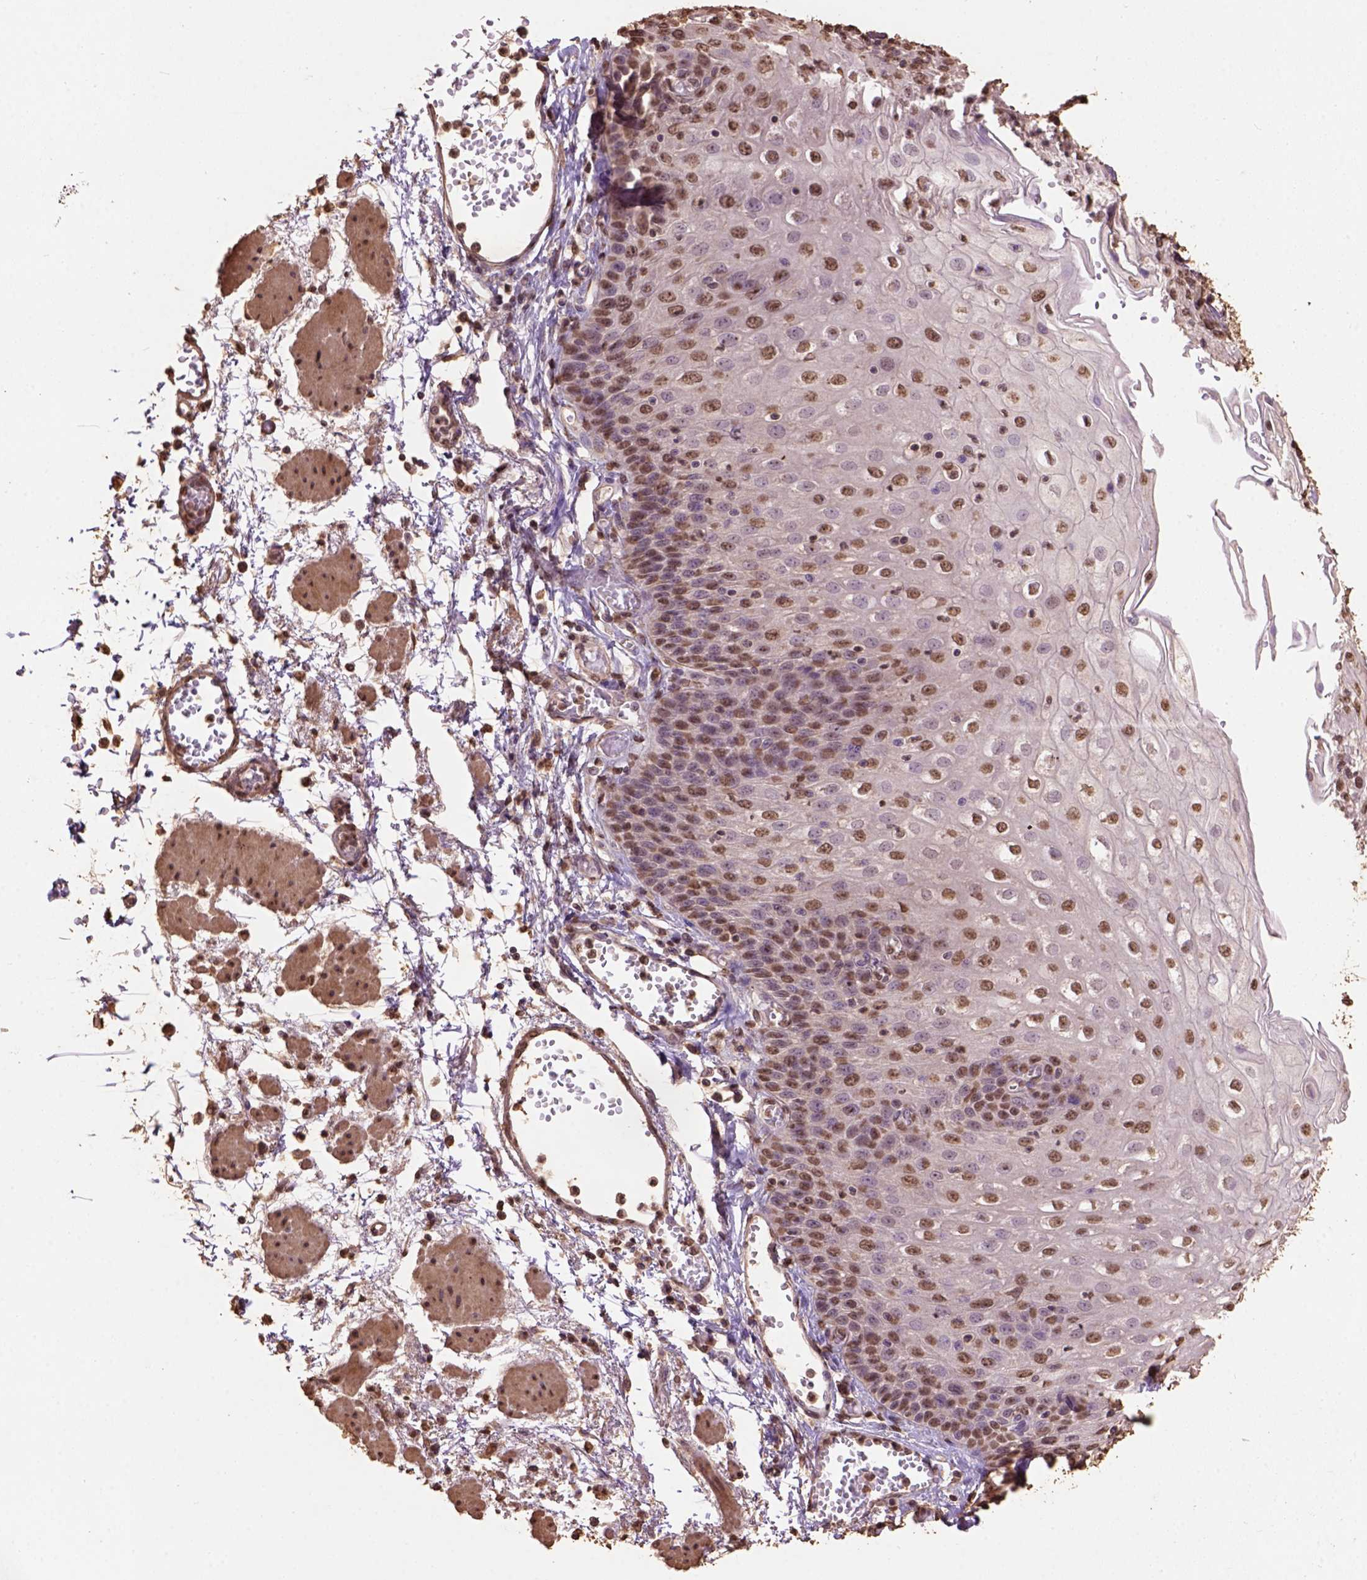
{"staining": {"intensity": "moderate", "quantity": ">75%", "location": "nuclear"}, "tissue": "esophagus", "cell_type": "Squamous epithelial cells", "image_type": "normal", "snomed": [{"axis": "morphology", "description": "Normal tissue, NOS"}, {"axis": "morphology", "description": "Adenocarcinoma, NOS"}, {"axis": "topography", "description": "Esophagus"}], "caption": "An immunohistochemistry histopathology image of unremarkable tissue is shown. Protein staining in brown highlights moderate nuclear positivity in esophagus within squamous epithelial cells. (brown staining indicates protein expression, while blue staining denotes nuclei).", "gene": "CSTF2T", "patient": {"sex": "male", "age": 81}}